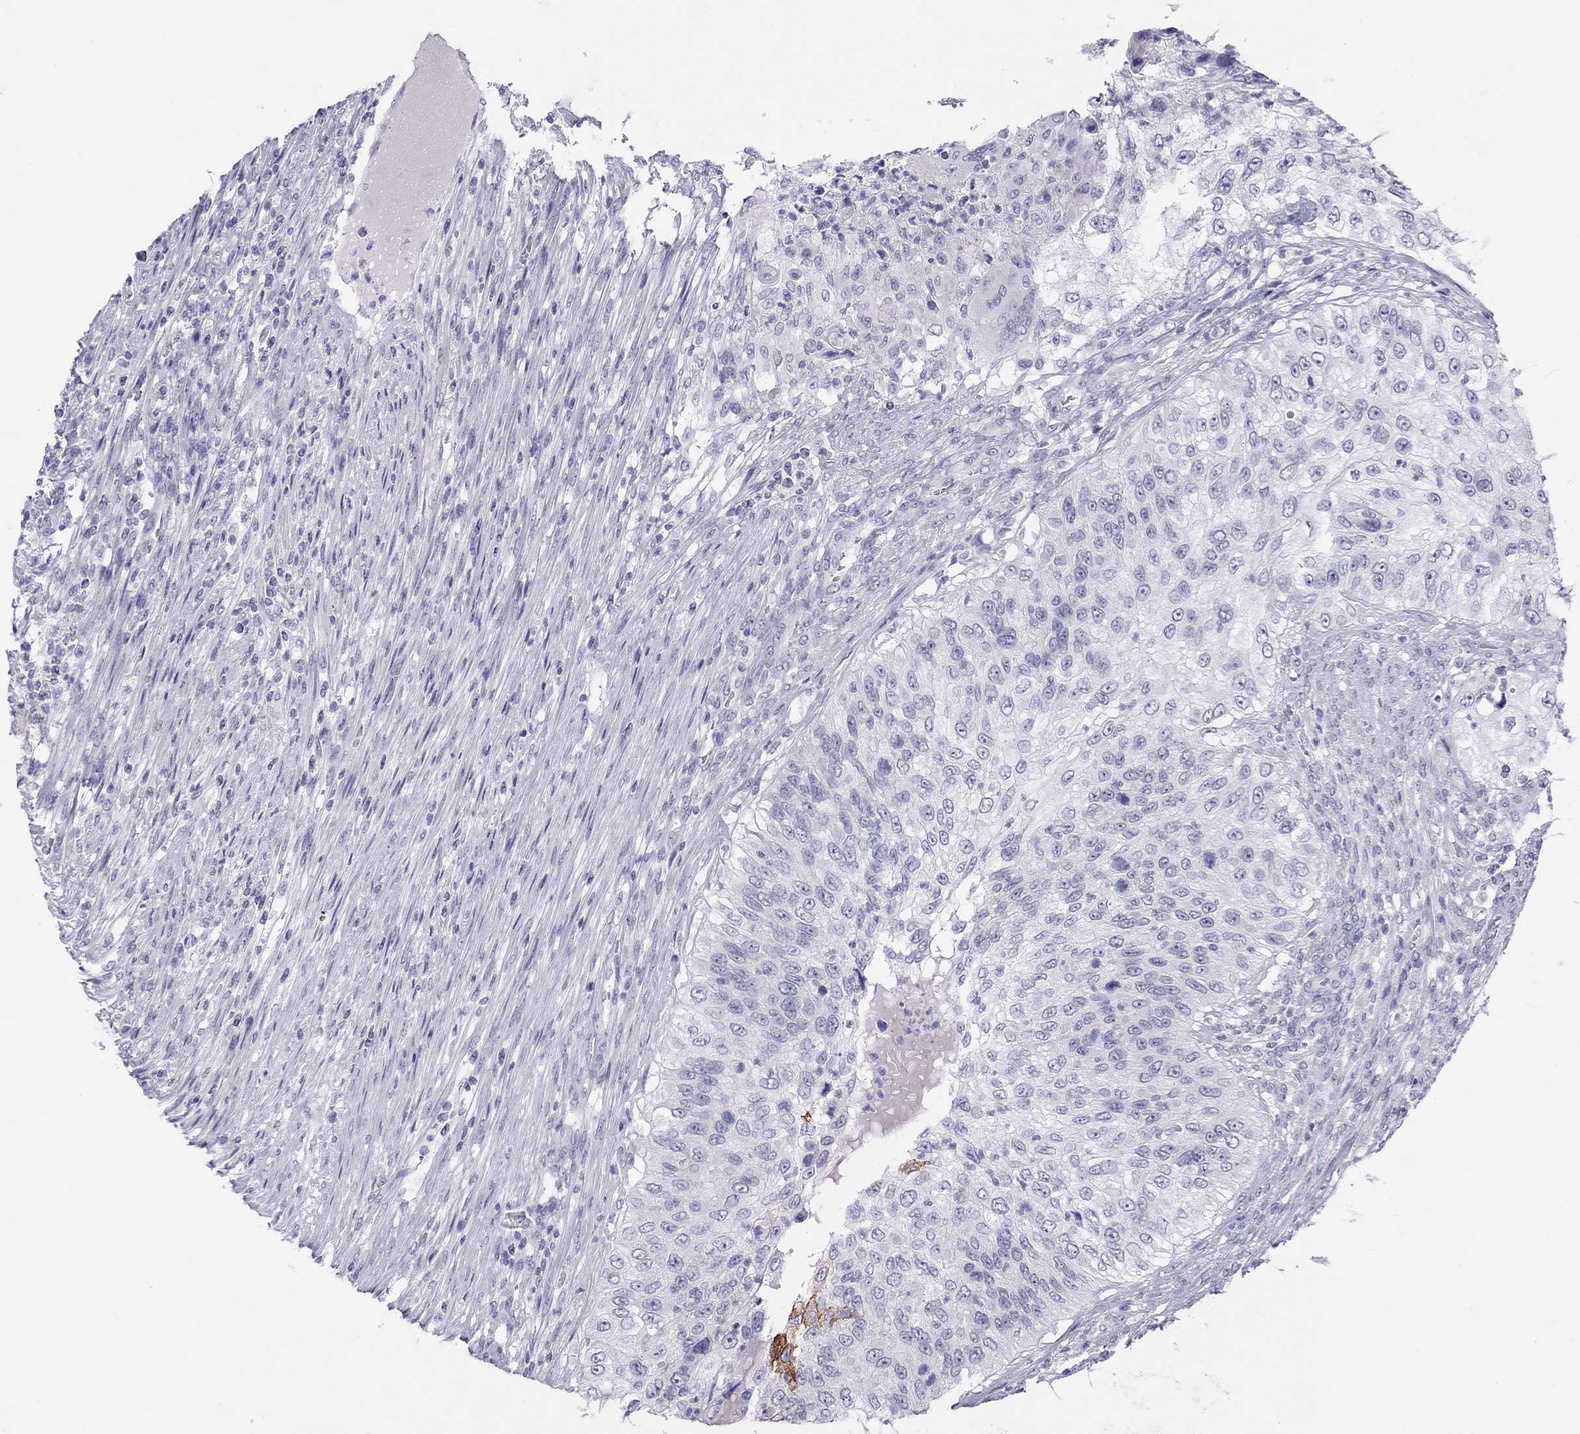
{"staining": {"intensity": "negative", "quantity": "none", "location": "none"}, "tissue": "urothelial cancer", "cell_type": "Tumor cells", "image_type": "cancer", "snomed": [{"axis": "morphology", "description": "Urothelial carcinoma, High grade"}, {"axis": "topography", "description": "Urinary bladder"}], "caption": "Tumor cells show no significant positivity in high-grade urothelial carcinoma.", "gene": "MUC16", "patient": {"sex": "female", "age": 60}}